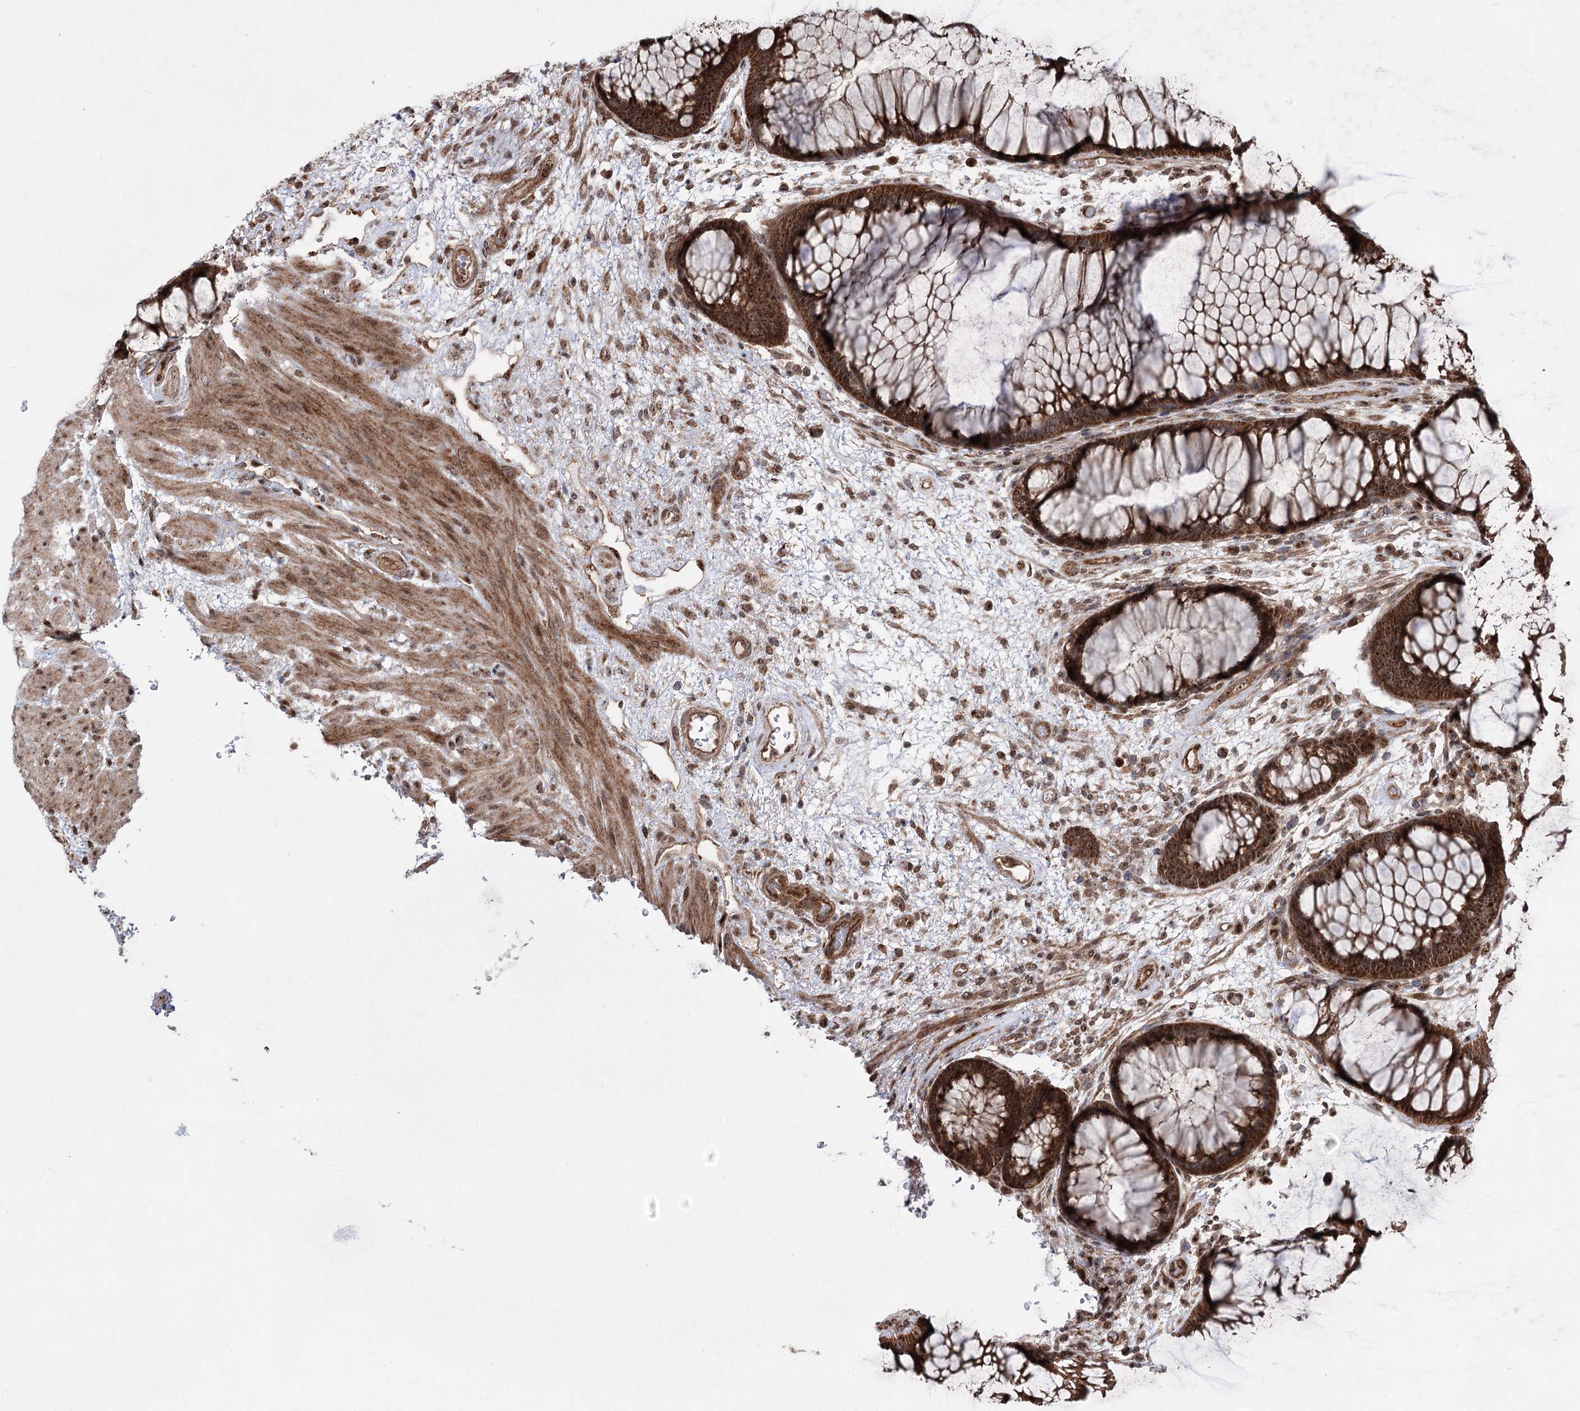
{"staining": {"intensity": "strong", "quantity": ">75%", "location": "cytoplasmic/membranous,nuclear"}, "tissue": "rectum", "cell_type": "Glandular cells", "image_type": "normal", "snomed": [{"axis": "morphology", "description": "Normal tissue, NOS"}, {"axis": "topography", "description": "Rectum"}], "caption": "A micrograph of human rectum stained for a protein displays strong cytoplasmic/membranous,nuclear brown staining in glandular cells.", "gene": "SERINC5", "patient": {"sex": "male", "age": 51}}